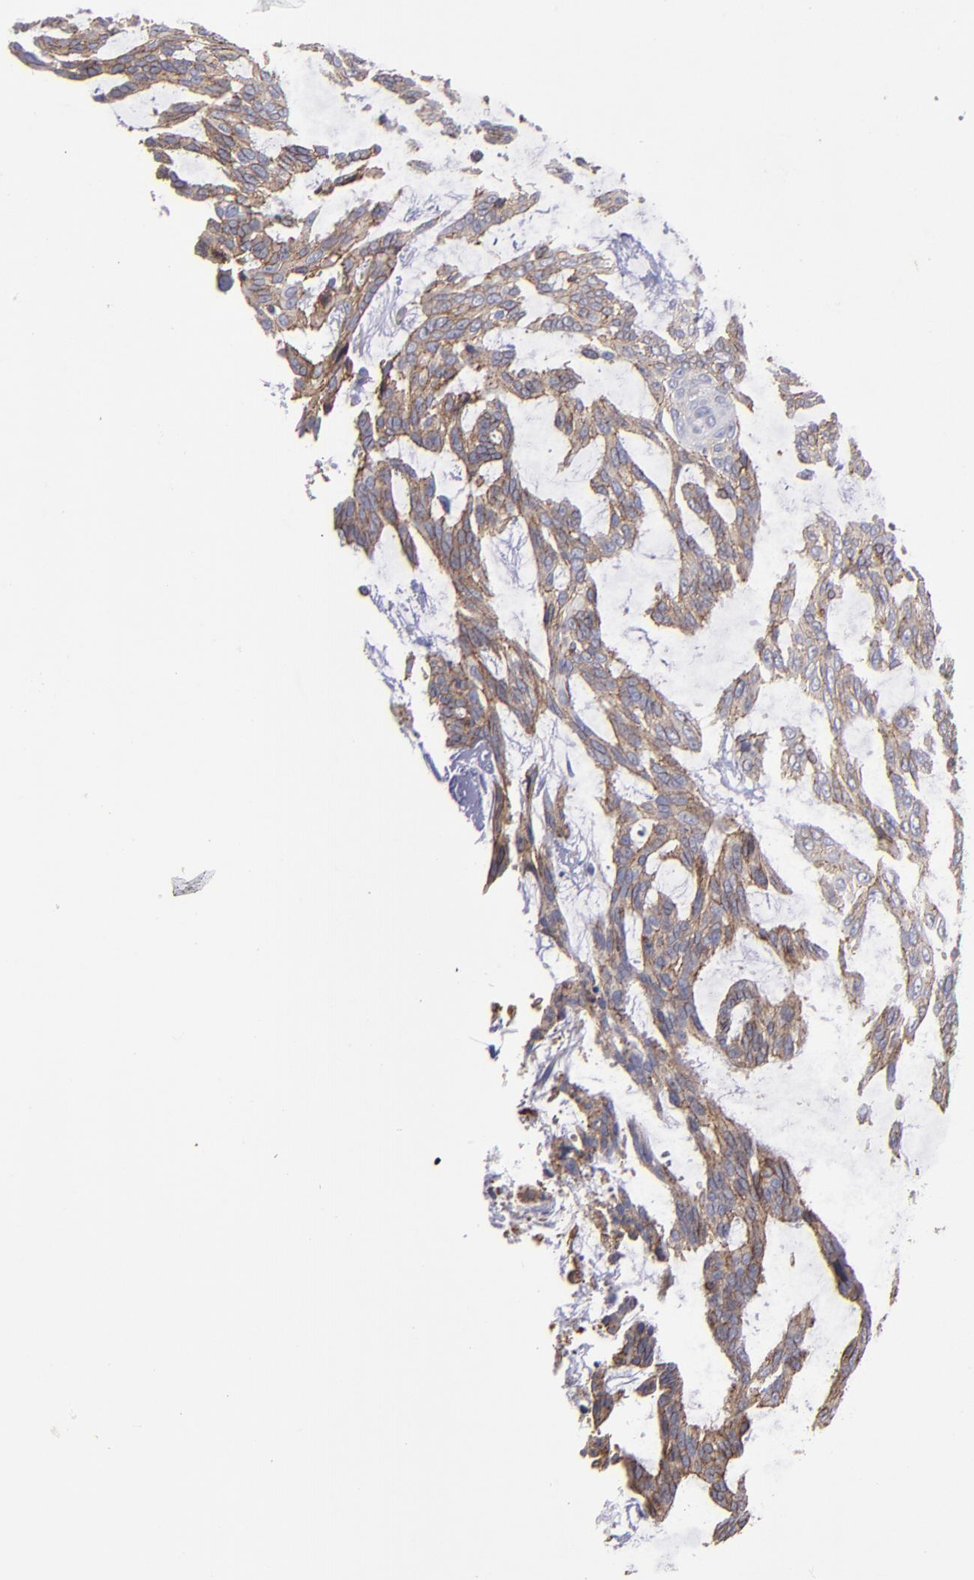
{"staining": {"intensity": "moderate", "quantity": ">75%", "location": "cytoplasmic/membranous"}, "tissue": "skin cancer", "cell_type": "Tumor cells", "image_type": "cancer", "snomed": [{"axis": "morphology", "description": "Normal tissue, NOS"}, {"axis": "morphology", "description": "Basal cell carcinoma"}, {"axis": "topography", "description": "Skin"}], "caption": "The histopathology image displays immunohistochemical staining of skin cancer (basal cell carcinoma). There is moderate cytoplasmic/membranous expression is seen in approximately >75% of tumor cells.", "gene": "CDH3", "patient": {"sex": "female", "age": 71}}